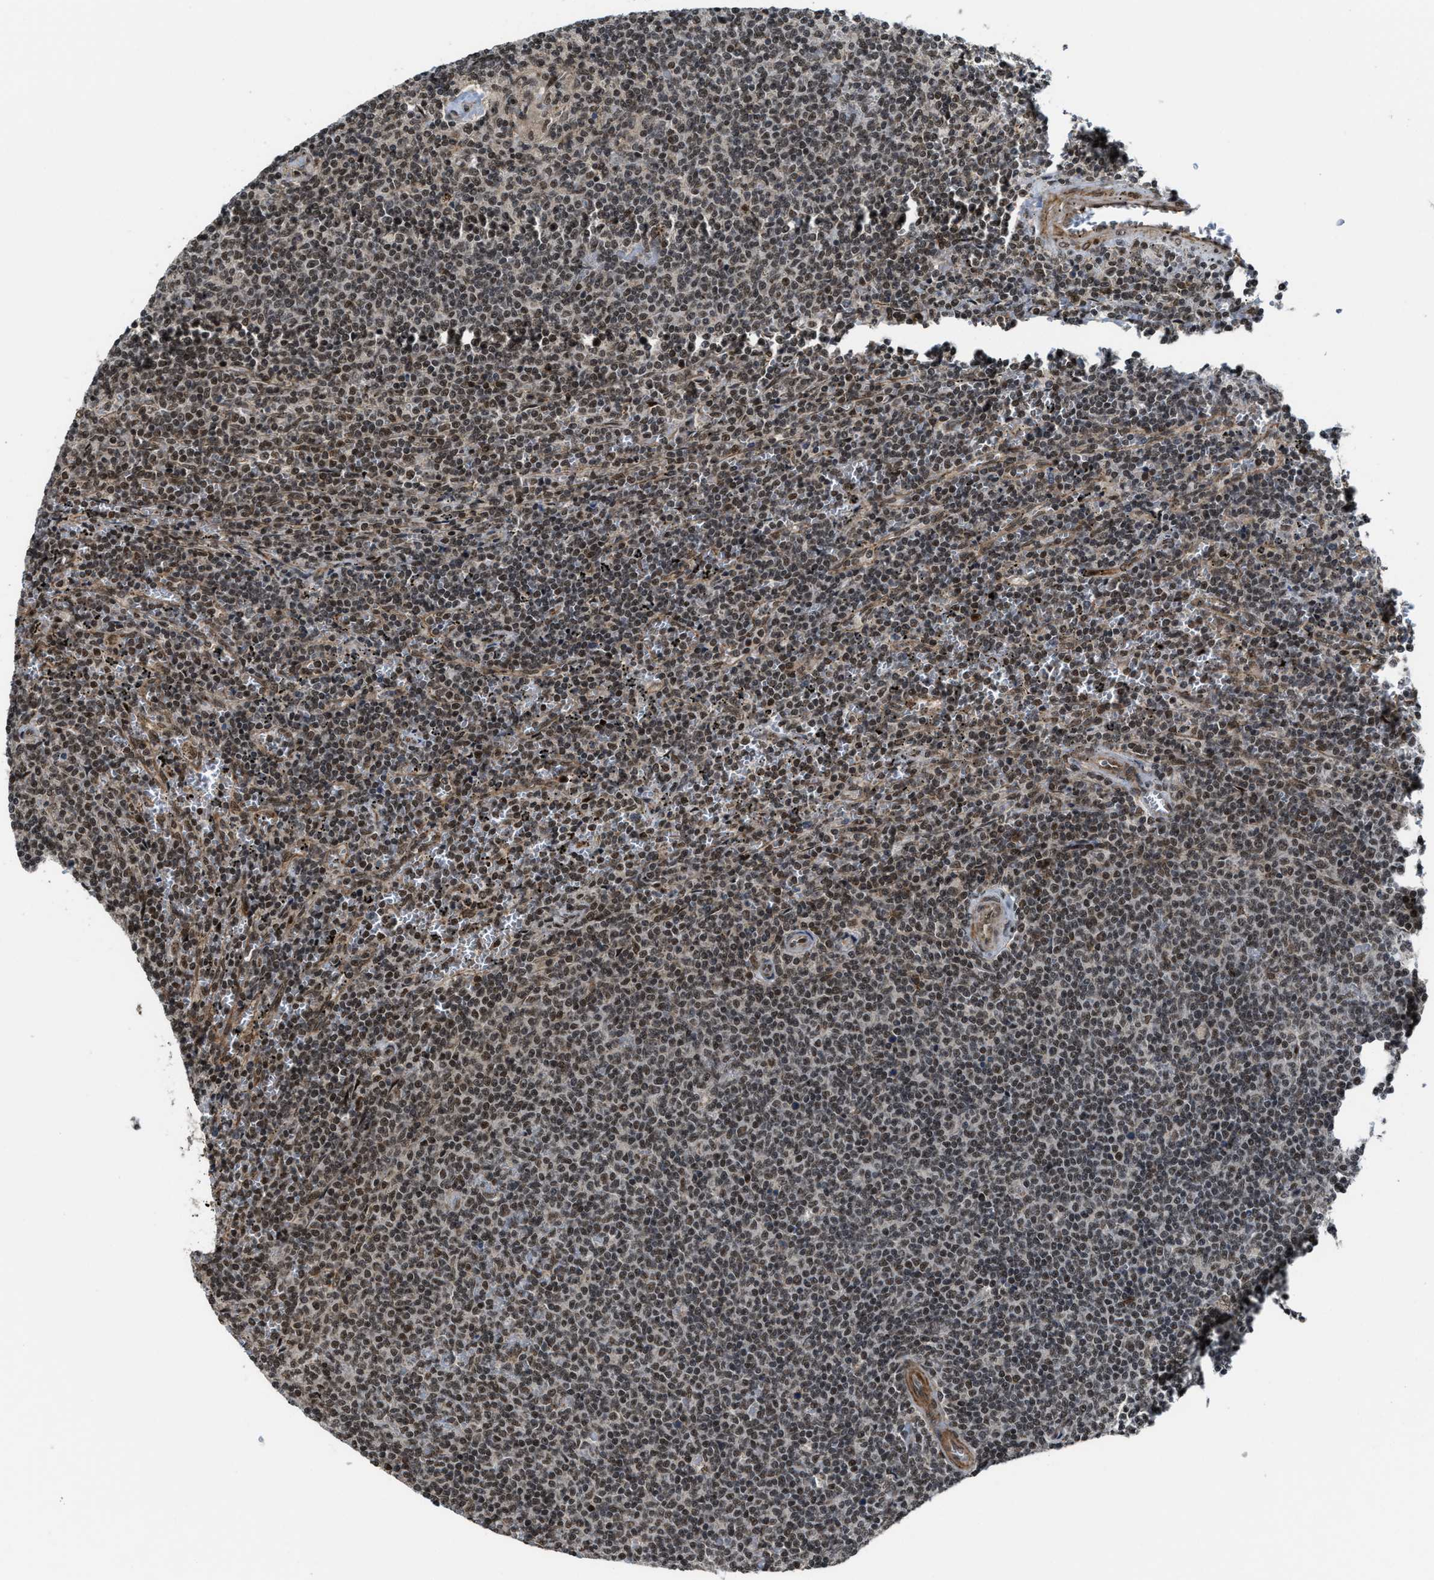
{"staining": {"intensity": "weak", "quantity": "25%-75%", "location": "nuclear"}, "tissue": "lymphoma", "cell_type": "Tumor cells", "image_type": "cancer", "snomed": [{"axis": "morphology", "description": "Malignant lymphoma, non-Hodgkin's type, Low grade"}, {"axis": "topography", "description": "Spleen"}], "caption": "There is low levels of weak nuclear positivity in tumor cells of low-grade malignant lymphoma, non-Hodgkin's type, as demonstrated by immunohistochemical staining (brown color).", "gene": "ZNF250", "patient": {"sex": "female", "age": 50}}